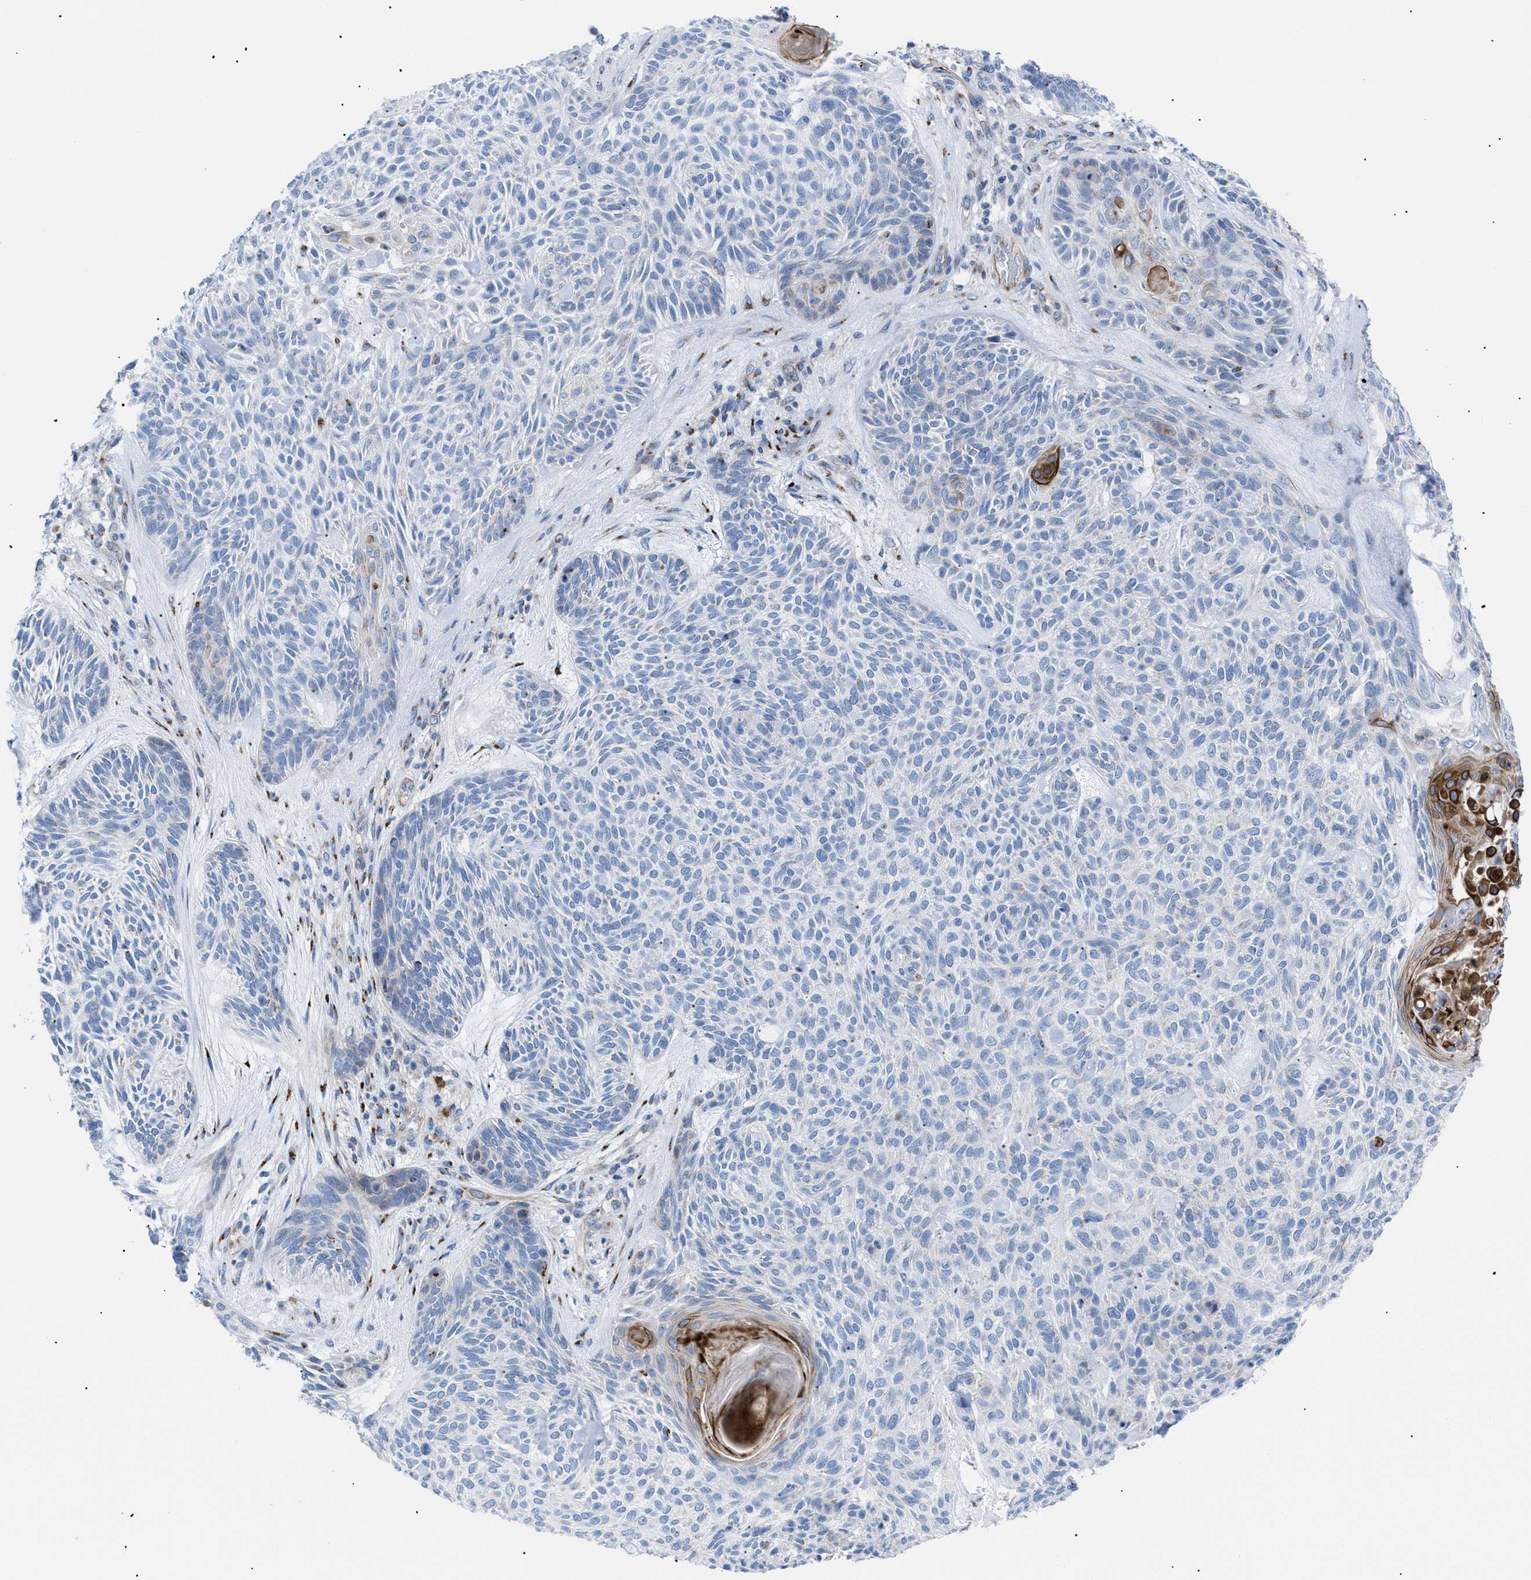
{"staining": {"intensity": "moderate", "quantity": "<25%", "location": "cytoplasmic/membranous"}, "tissue": "skin cancer", "cell_type": "Tumor cells", "image_type": "cancer", "snomed": [{"axis": "morphology", "description": "Basal cell carcinoma"}, {"axis": "topography", "description": "Skin"}], "caption": "Protein staining displays moderate cytoplasmic/membranous positivity in about <25% of tumor cells in basal cell carcinoma (skin).", "gene": "TMEM17", "patient": {"sex": "male", "age": 55}}